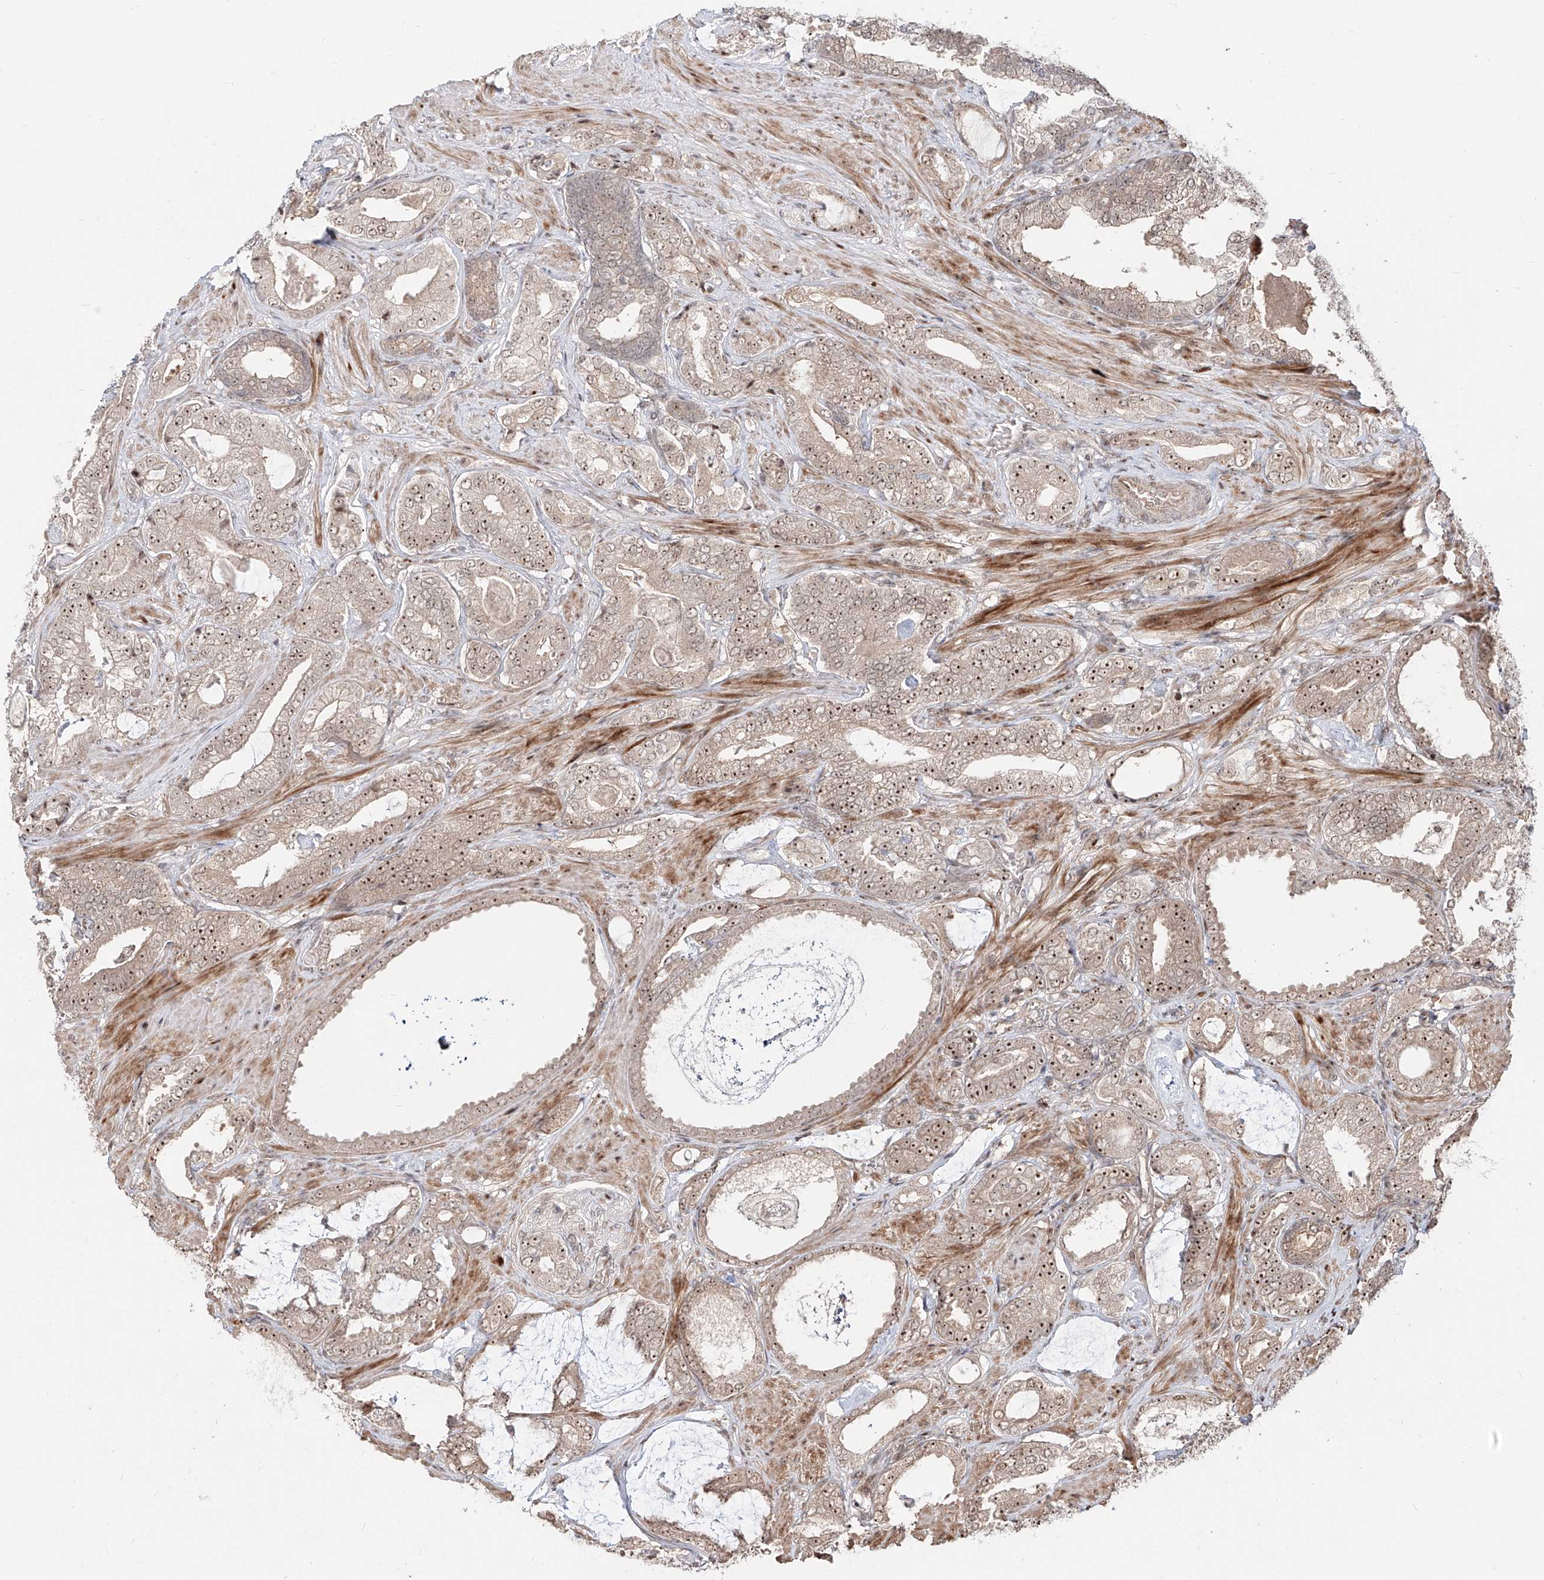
{"staining": {"intensity": "strong", "quantity": "25%-75%", "location": "cytoplasmic/membranous,nuclear"}, "tissue": "prostate cancer", "cell_type": "Tumor cells", "image_type": "cancer", "snomed": [{"axis": "morphology", "description": "Adenocarcinoma, Low grade"}, {"axis": "topography", "description": "Prostate"}], "caption": "IHC histopathology image of neoplastic tissue: human prostate cancer (adenocarcinoma (low-grade)) stained using immunohistochemistry displays high levels of strong protein expression localized specifically in the cytoplasmic/membranous and nuclear of tumor cells, appearing as a cytoplasmic/membranous and nuclear brown color.", "gene": "ZNF710", "patient": {"sex": "male", "age": 71}}